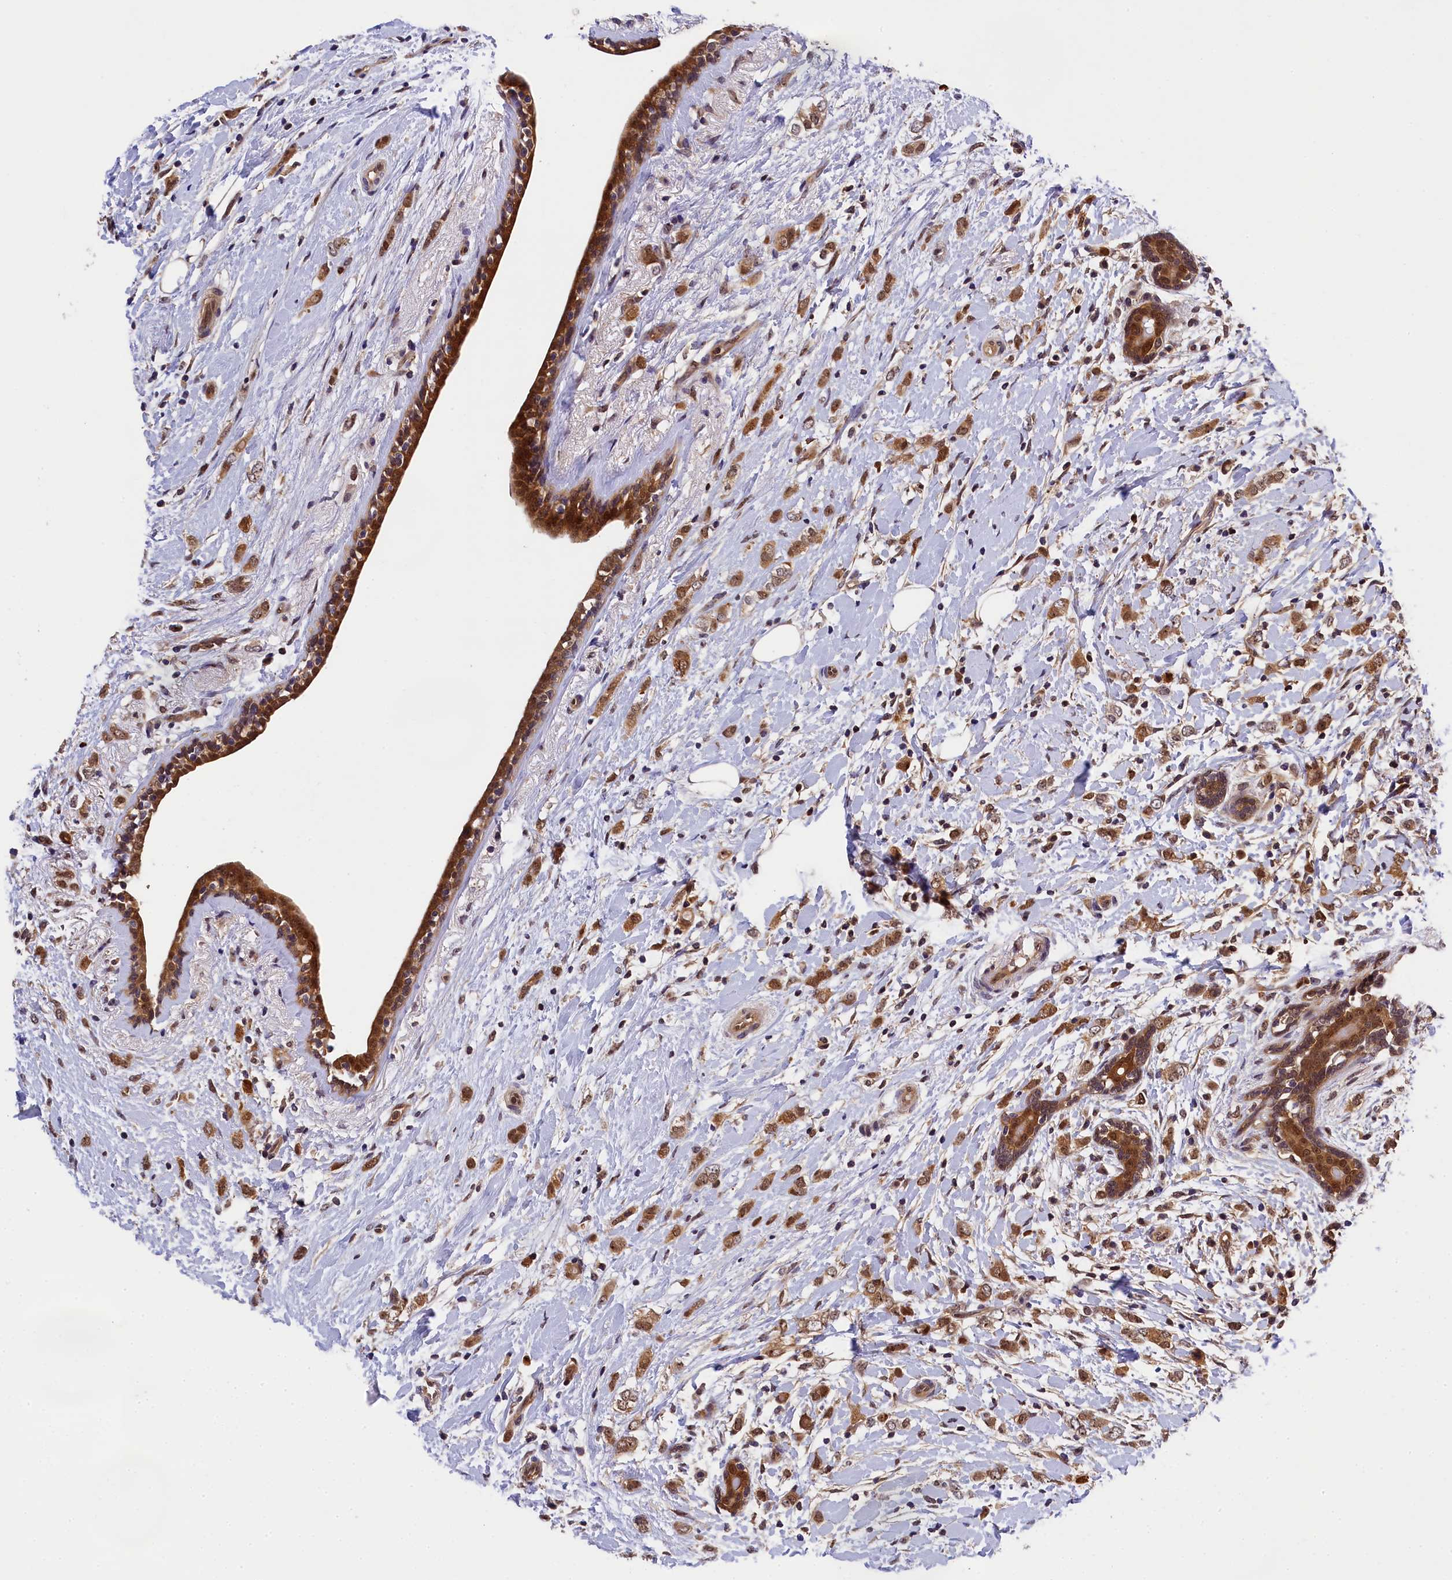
{"staining": {"intensity": "moderate", "quantity": ">75%", "location": "cytoplasmic/membranous,nuclear"}, "tissue": "breast cancer", "cell_type": "Tumor cells", "image_type": "cancer", "snomed": [{"axis": "morphology", "description": "Normal tissue, NOS"}, {"axis": "morphology", "description": "Lobular carcinoma"}, {"axis": "topography", "description": "Breast"}], "caption": "This is an image of IHC staining of breast cancer, which shows moderate positivity in the cytoplasmic/membranous and nuclear of tumor cells.", "gene": "EIF6", "patient": {"sex": "female", "age": 47}}